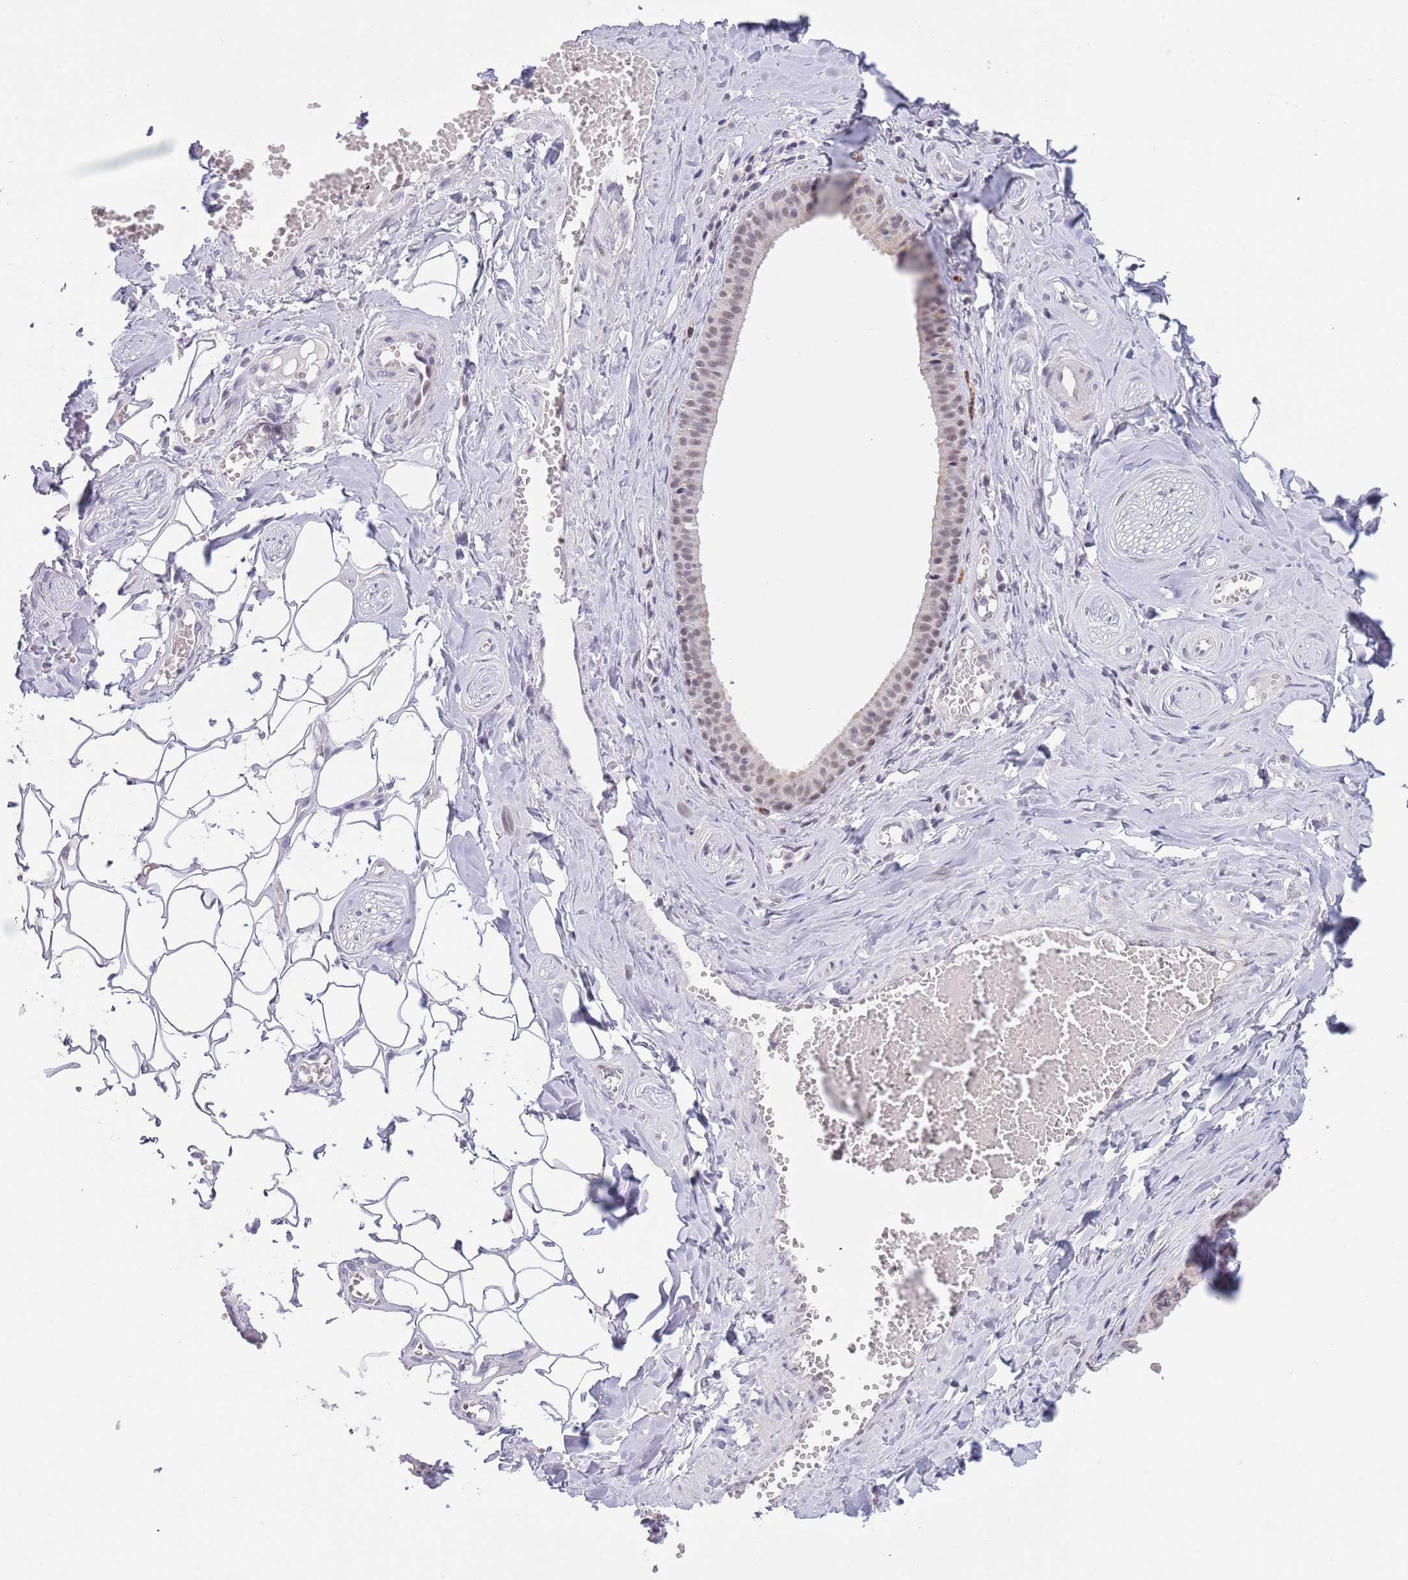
{"staining": {"intensity": "weak", "quantity": ">75%", "location": "nuclear"}, "tissue": "salivary gland", "cell_type": "Glandular cells", "image_type": "normal", "snomed": [{"axis": "morphology", "description": "Normal tissue, NOS"}, {"axis": "topography", "description": "Salivary gland"}], "caption": "Immunohistochemical staining of benign human salivary gland shows >75% levels of weak nuclear protein positivity in approximately >75% of glandular cells. (DAB (3,3'-diaminobenzidine) IHC, brown staining for protein, blue staining for nuclei).", "gene": "RFX1", "patient": {"sex": "male", "age": 62}}